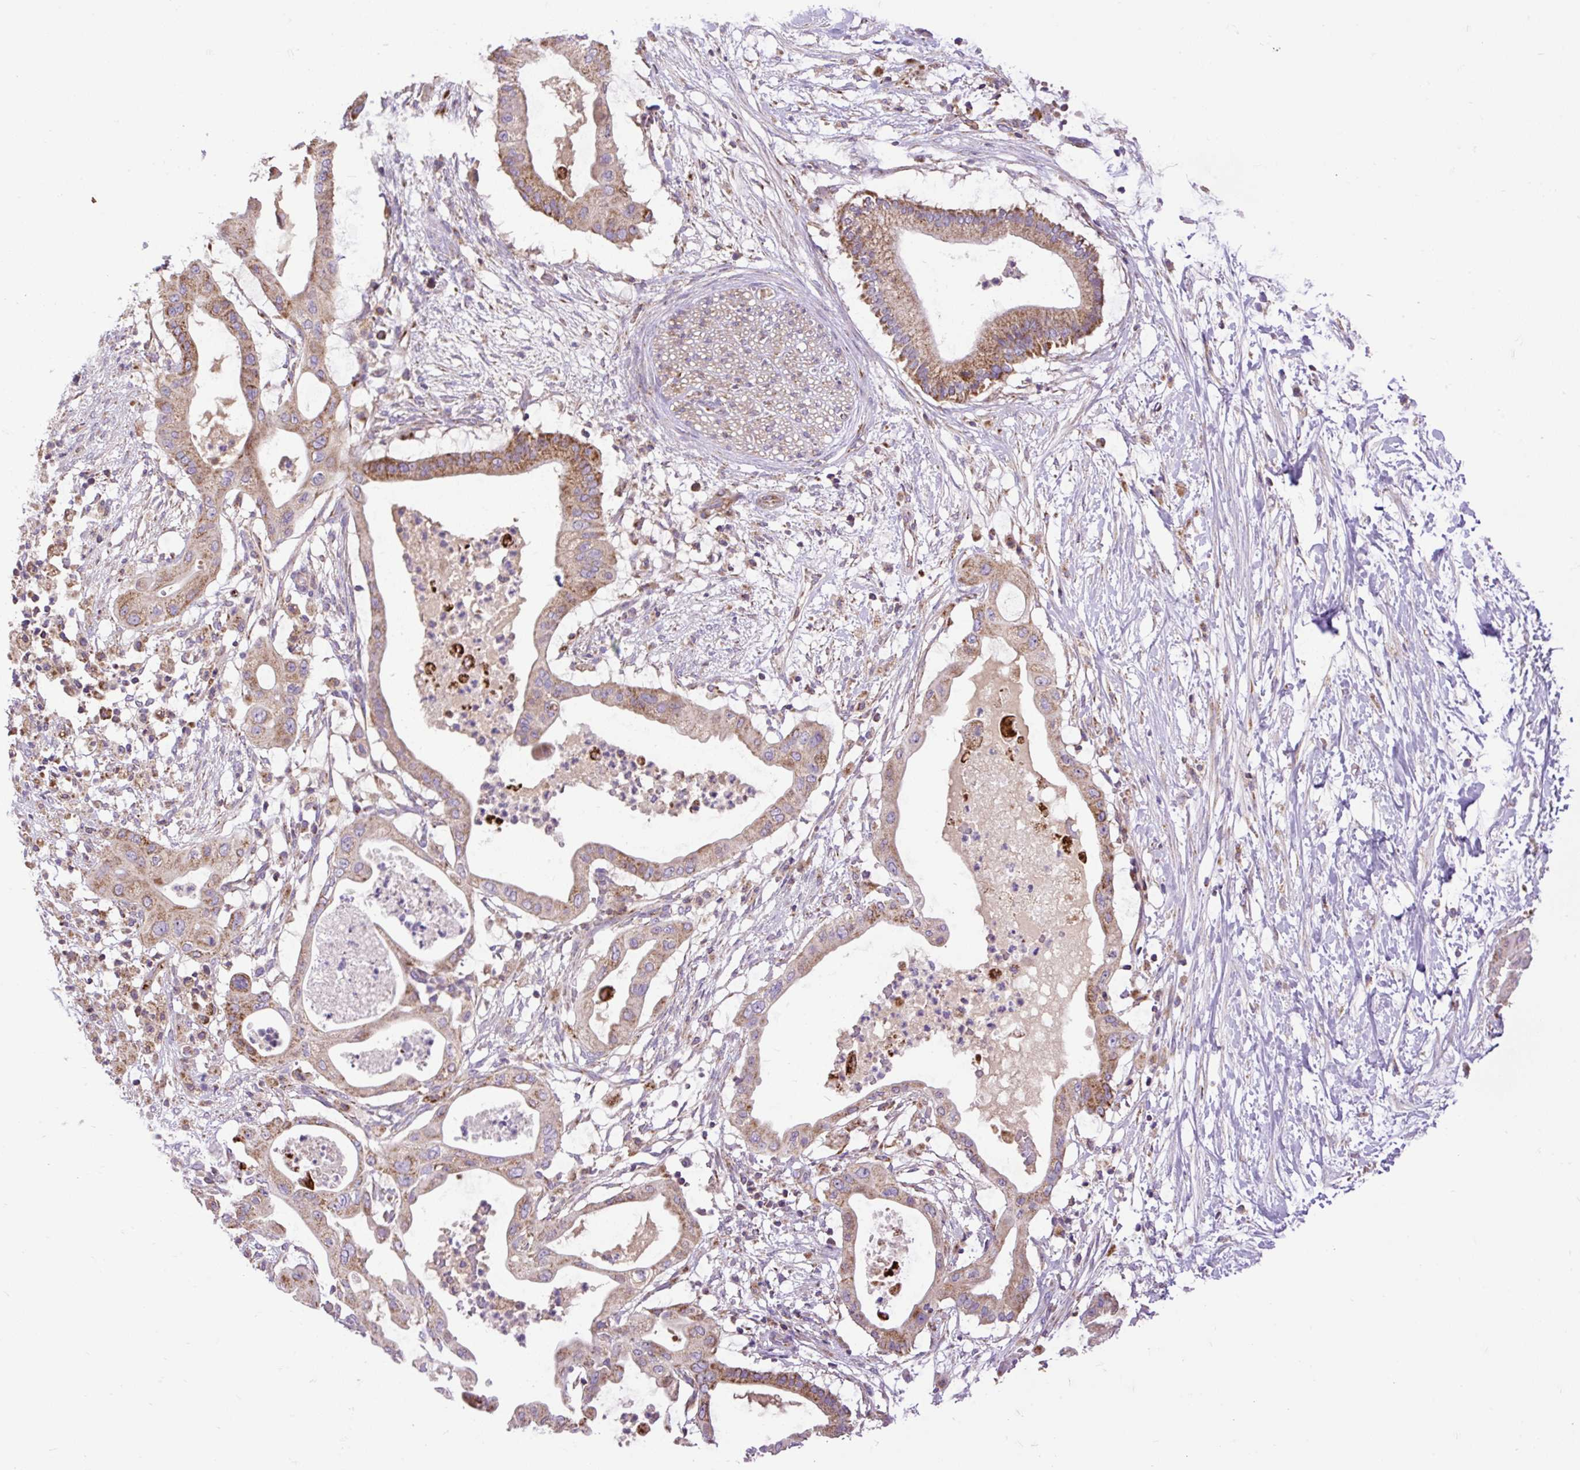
{"staining": {"intensity": "moderate", "quantity": ">75%", "location": "cytoplasmic/membranous"}, "tissue": "pancreatic cancer", "cell_type": "Tumor cells", "image_type": "cancer", "snomed": [{"axis": "morphology", "description": "Adenocarcinoma, NOS"}, {"axis": "topography", "description": "Pancreas"}], "caption": "Human pancreatic cancer stained with a protein marker displays moderate staining in tumor cells.", "gene": "TOMM40", "patient": {"sex": "male", "age": 68}}